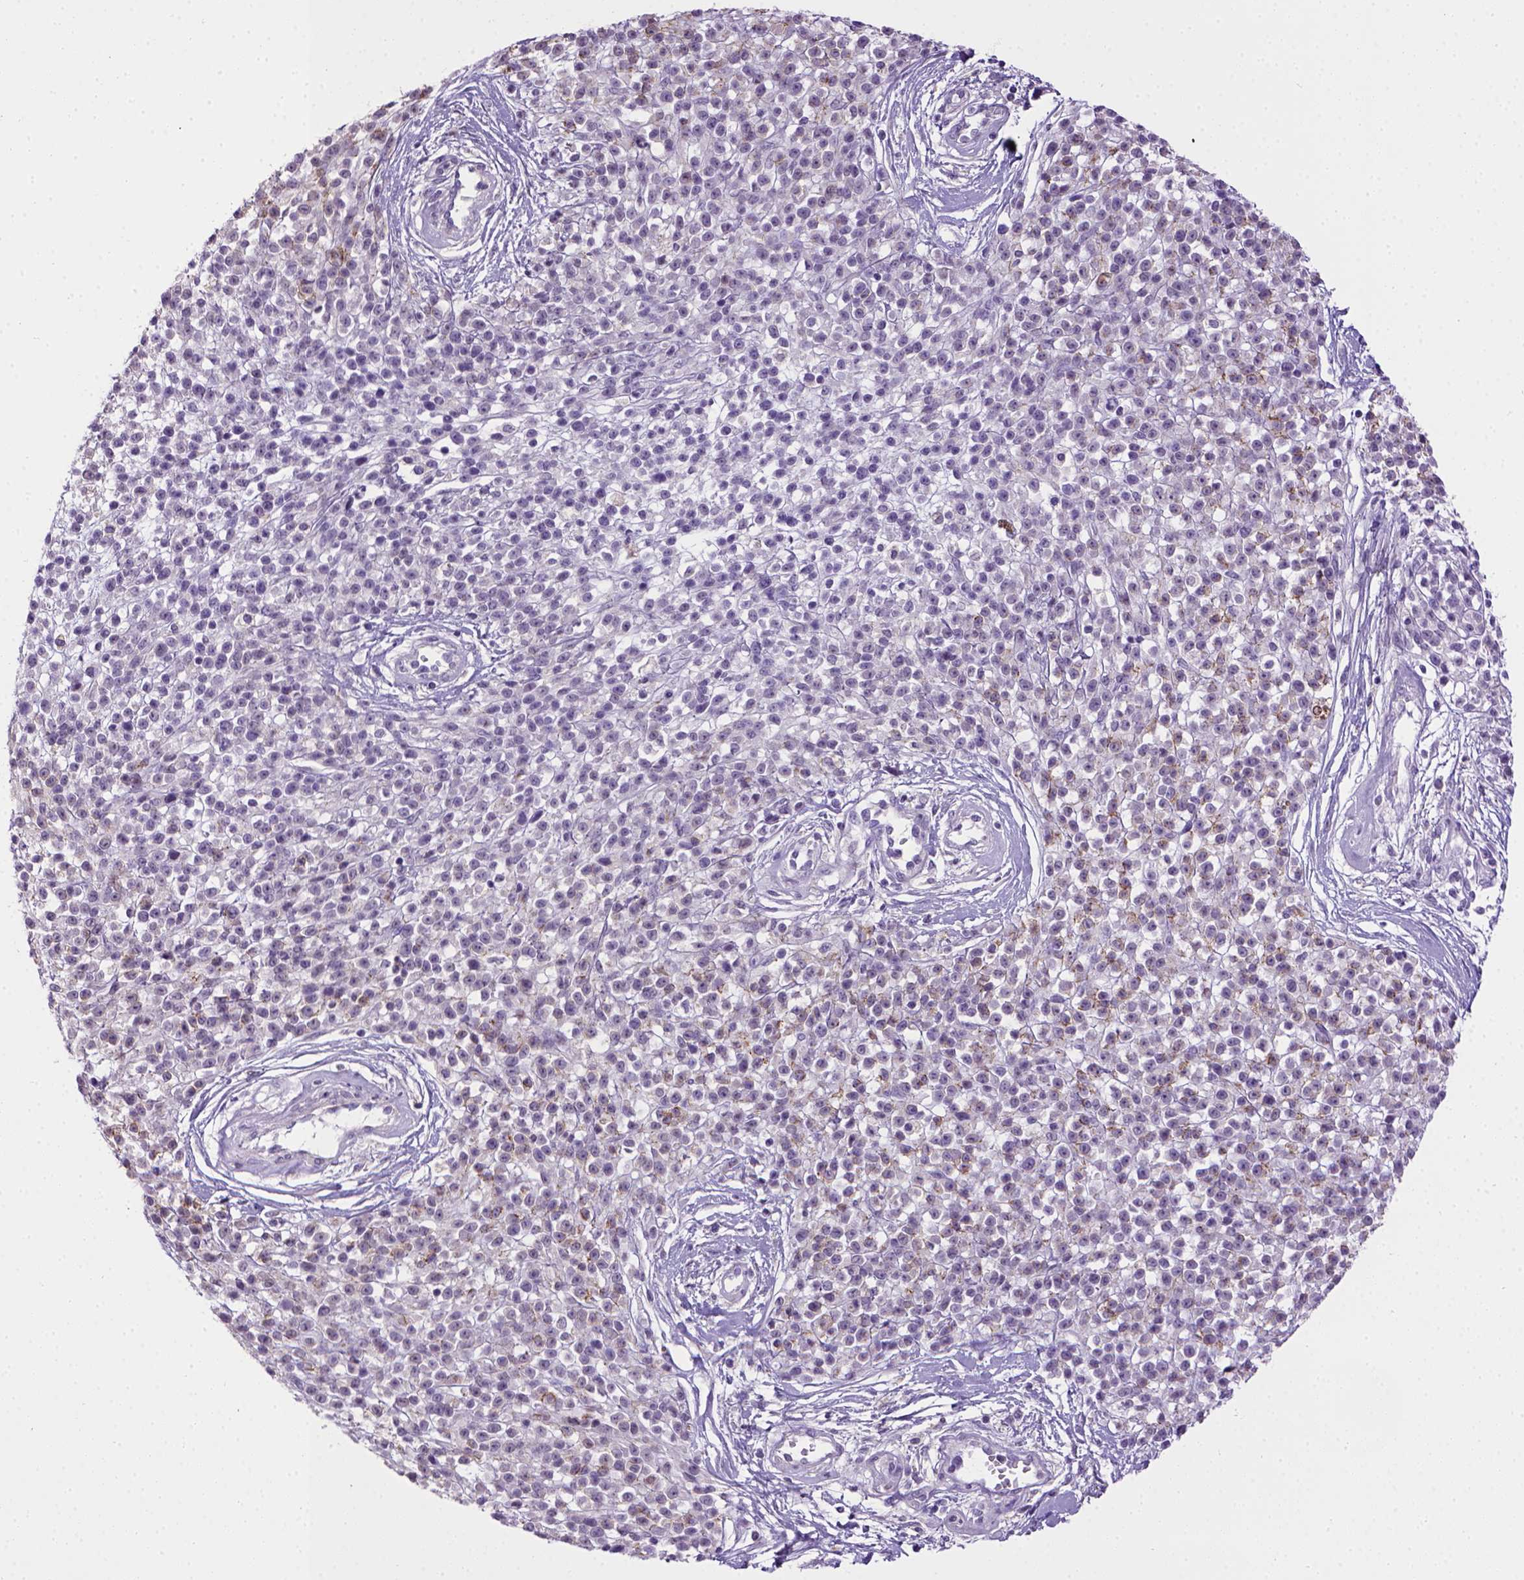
{"staining": {"intensity": "weak", "quantity": "<25%", "location": "cytoplasmic/membranous"}, "tissue": "melanoma", "cell_type": "Tumor cells", "image_type": "cancer", "snomed": [{"axis": "morphology", "description": "Malignant melanoma, NOS"}, {"axis": "topography", "description": "Skin"}, {"axis": "topography", "description": "Skin of trunk"}], "caption": "The image exhibits no significant expression in tumor cells of melanoma. (DAB immunohistochemistry visualized using brightfield microscopy, high magnification).", "gene": "CDH1", "patient": {"sex": "male", "age": 74}}